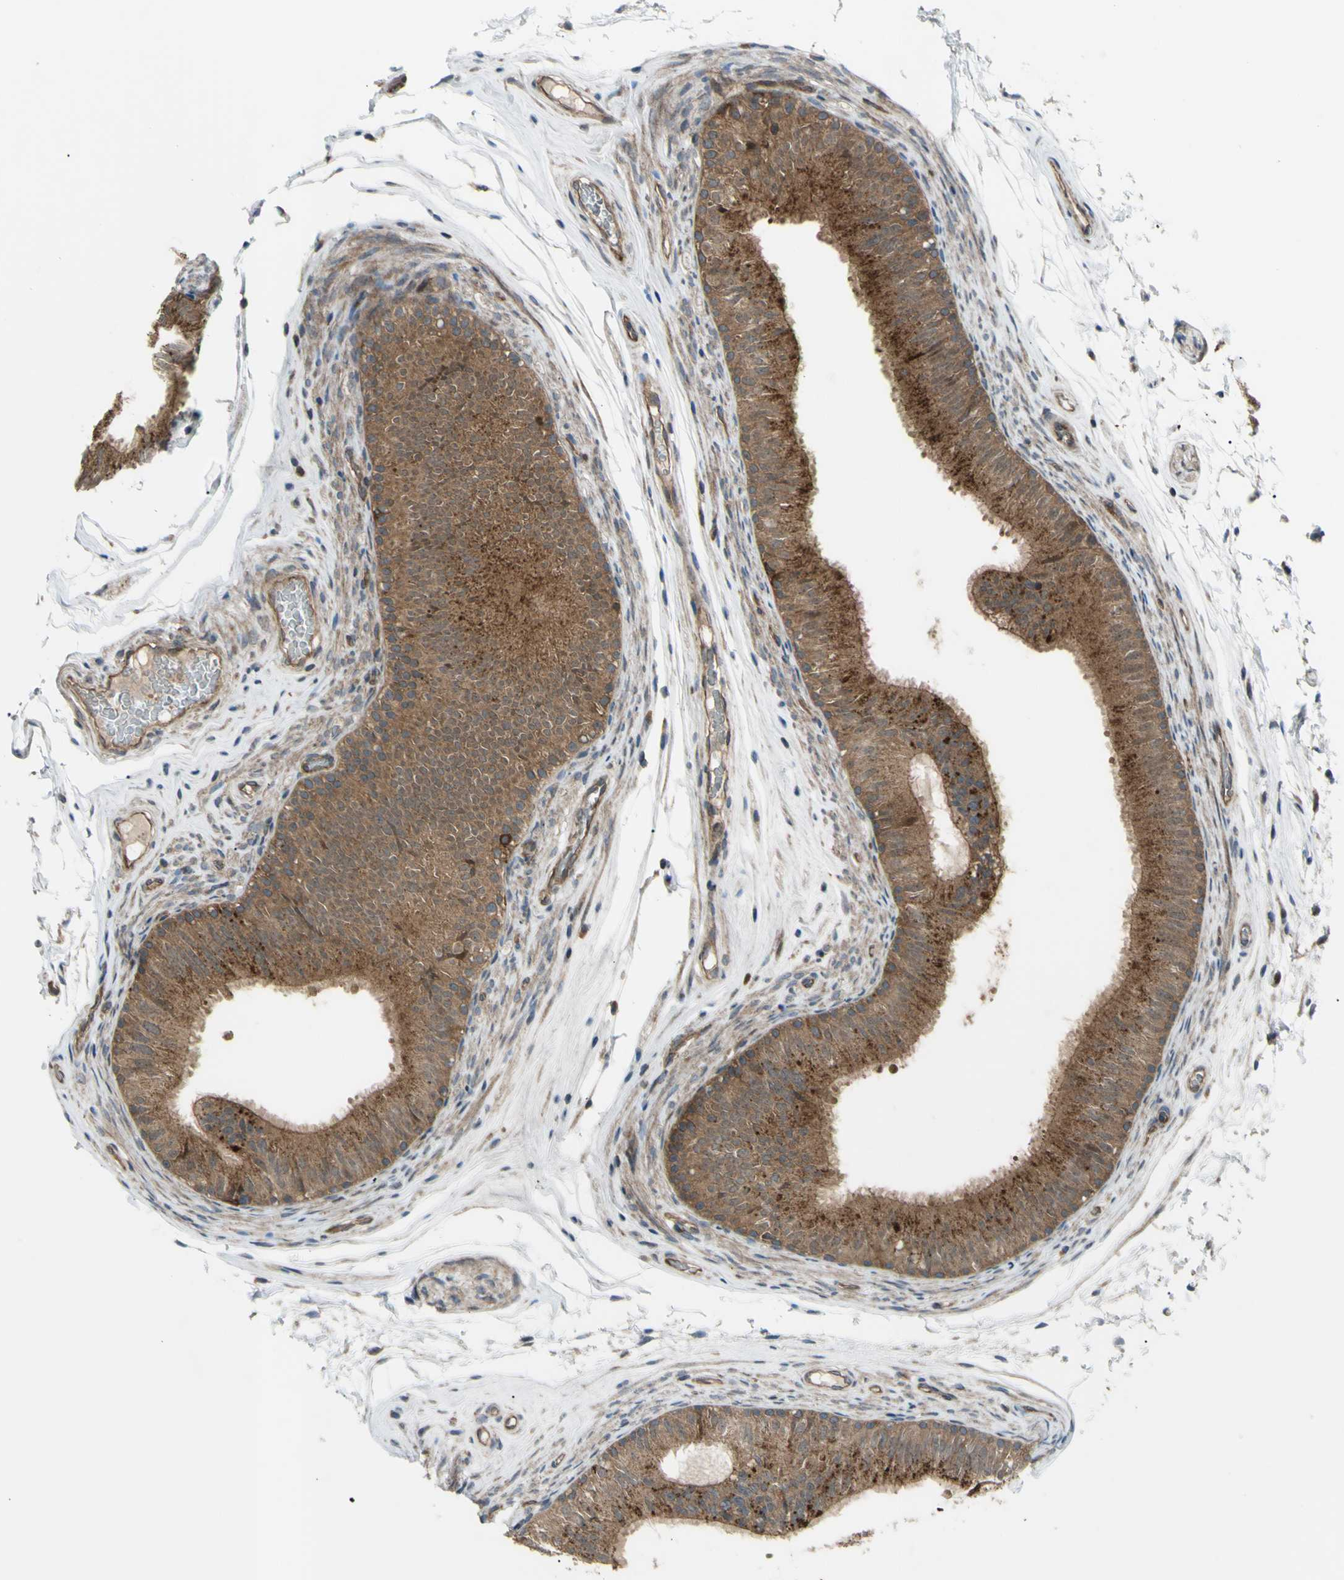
{"staining": {"intensity": "strong", "quantity": ">75%", "location": "cytoplasmic/membranous"}, "tissue": "epididymis", "cell_type": "Glandular cells", "image_type": "normal", "snomed": [{"axis": "morphology", "description": "Normal tissue, NOS"}, {"axis": "topography", "description": "Epididymis"}], "caption": "DAB (3,3'-diaminobenzidine) immunohistochemical staining of normal human epididymis reveals strong cytoplasmic/membranous protein staining in about >75% of glandular cells.", "gene": "FLII", "patient": {"sex": "male", "age": 36}}